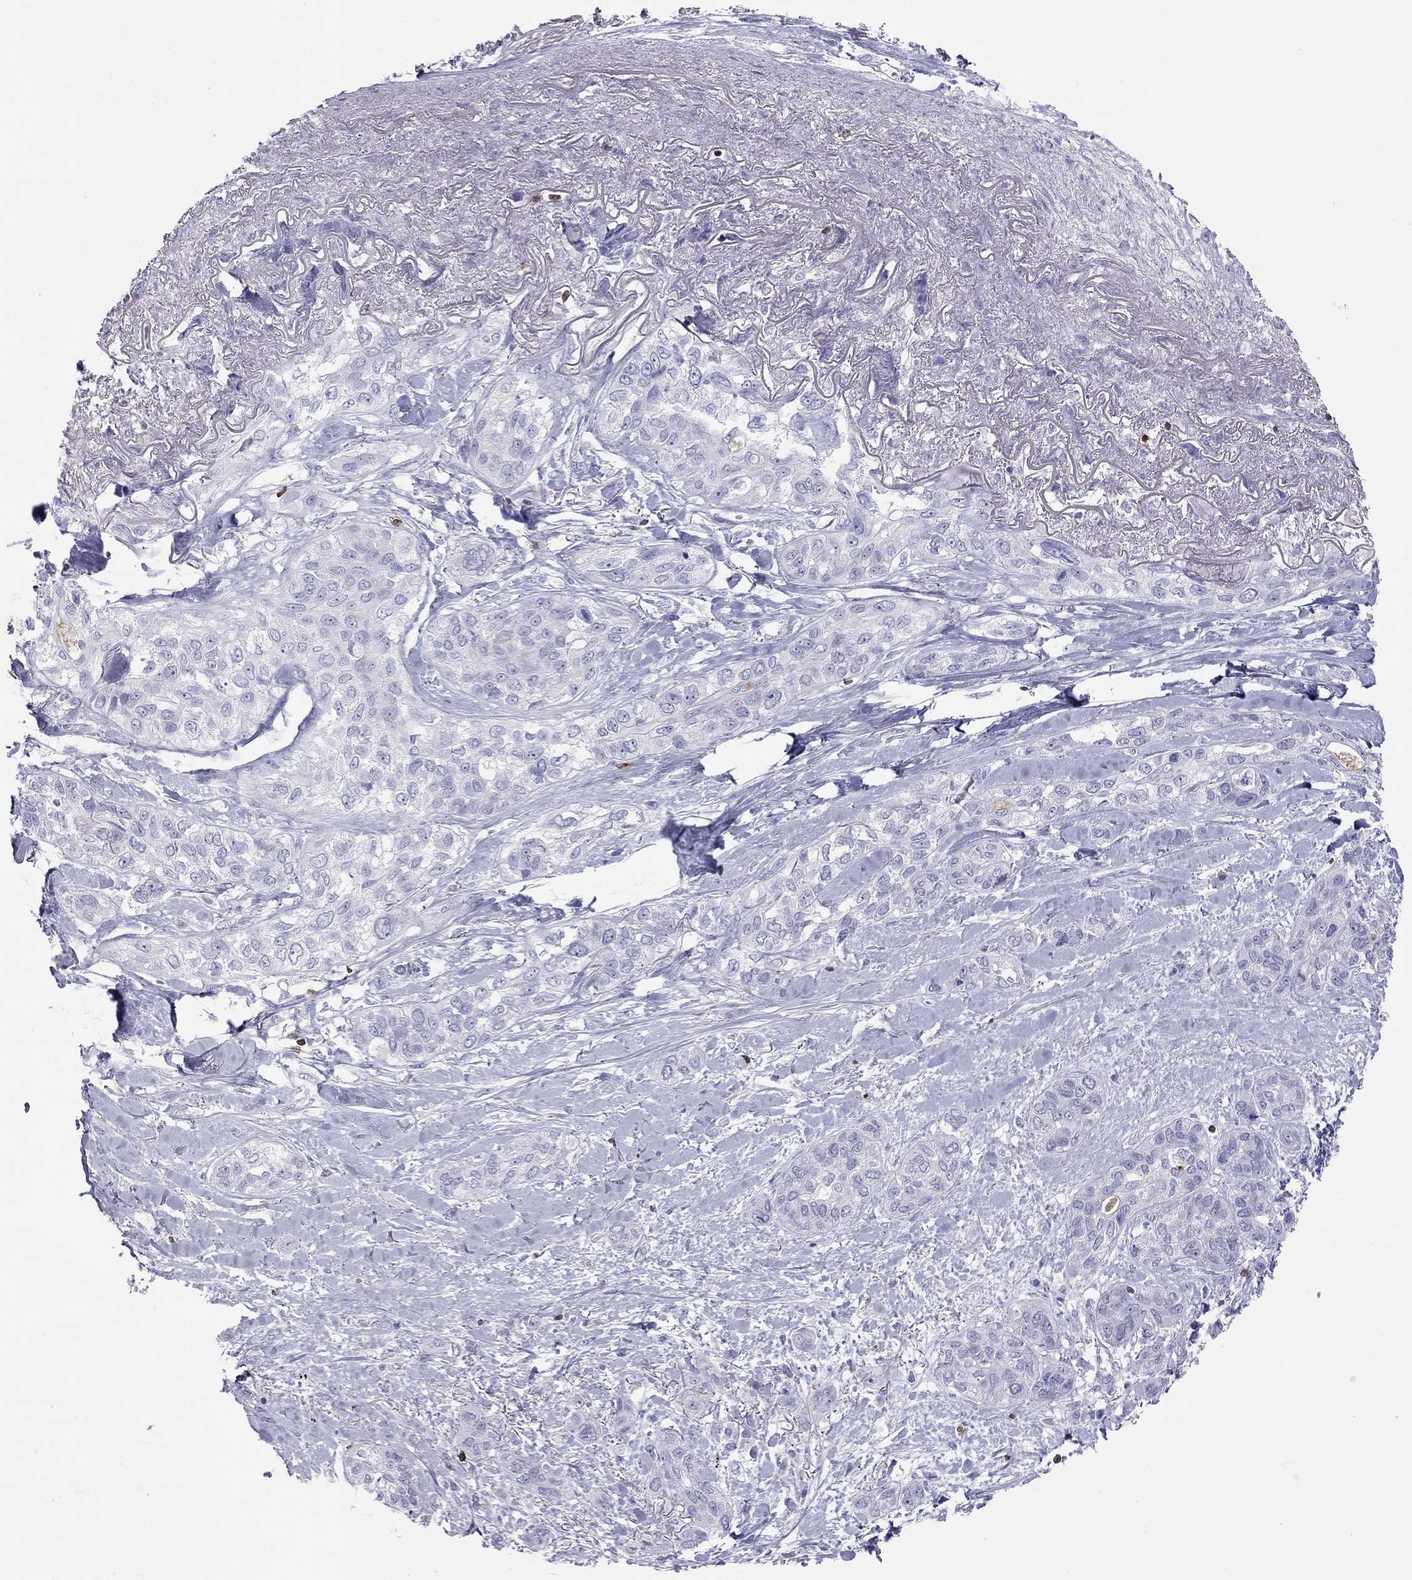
{"staining": {"intensity": "negative", "quantity": "none", "location": "none"}, "tissue": "lung cancer", "cell_type": "Tumor cells", "image_type": "cancer", "snomed": [{"axis": "morphology", "description": "Squamous cell carcinoma, NOS"}, {"axis": "topography", "description": "Lung"}], "caption": "IHC micrograph of neoplastic tissue: human squamous cell carcinoma (lung) stained with DAB (3,3'-diaminobenzidine) displays no significant protein positivity in tumor cells.", "gene": "SH2D2A", "patient": {"sex": "female", "age": 70}}